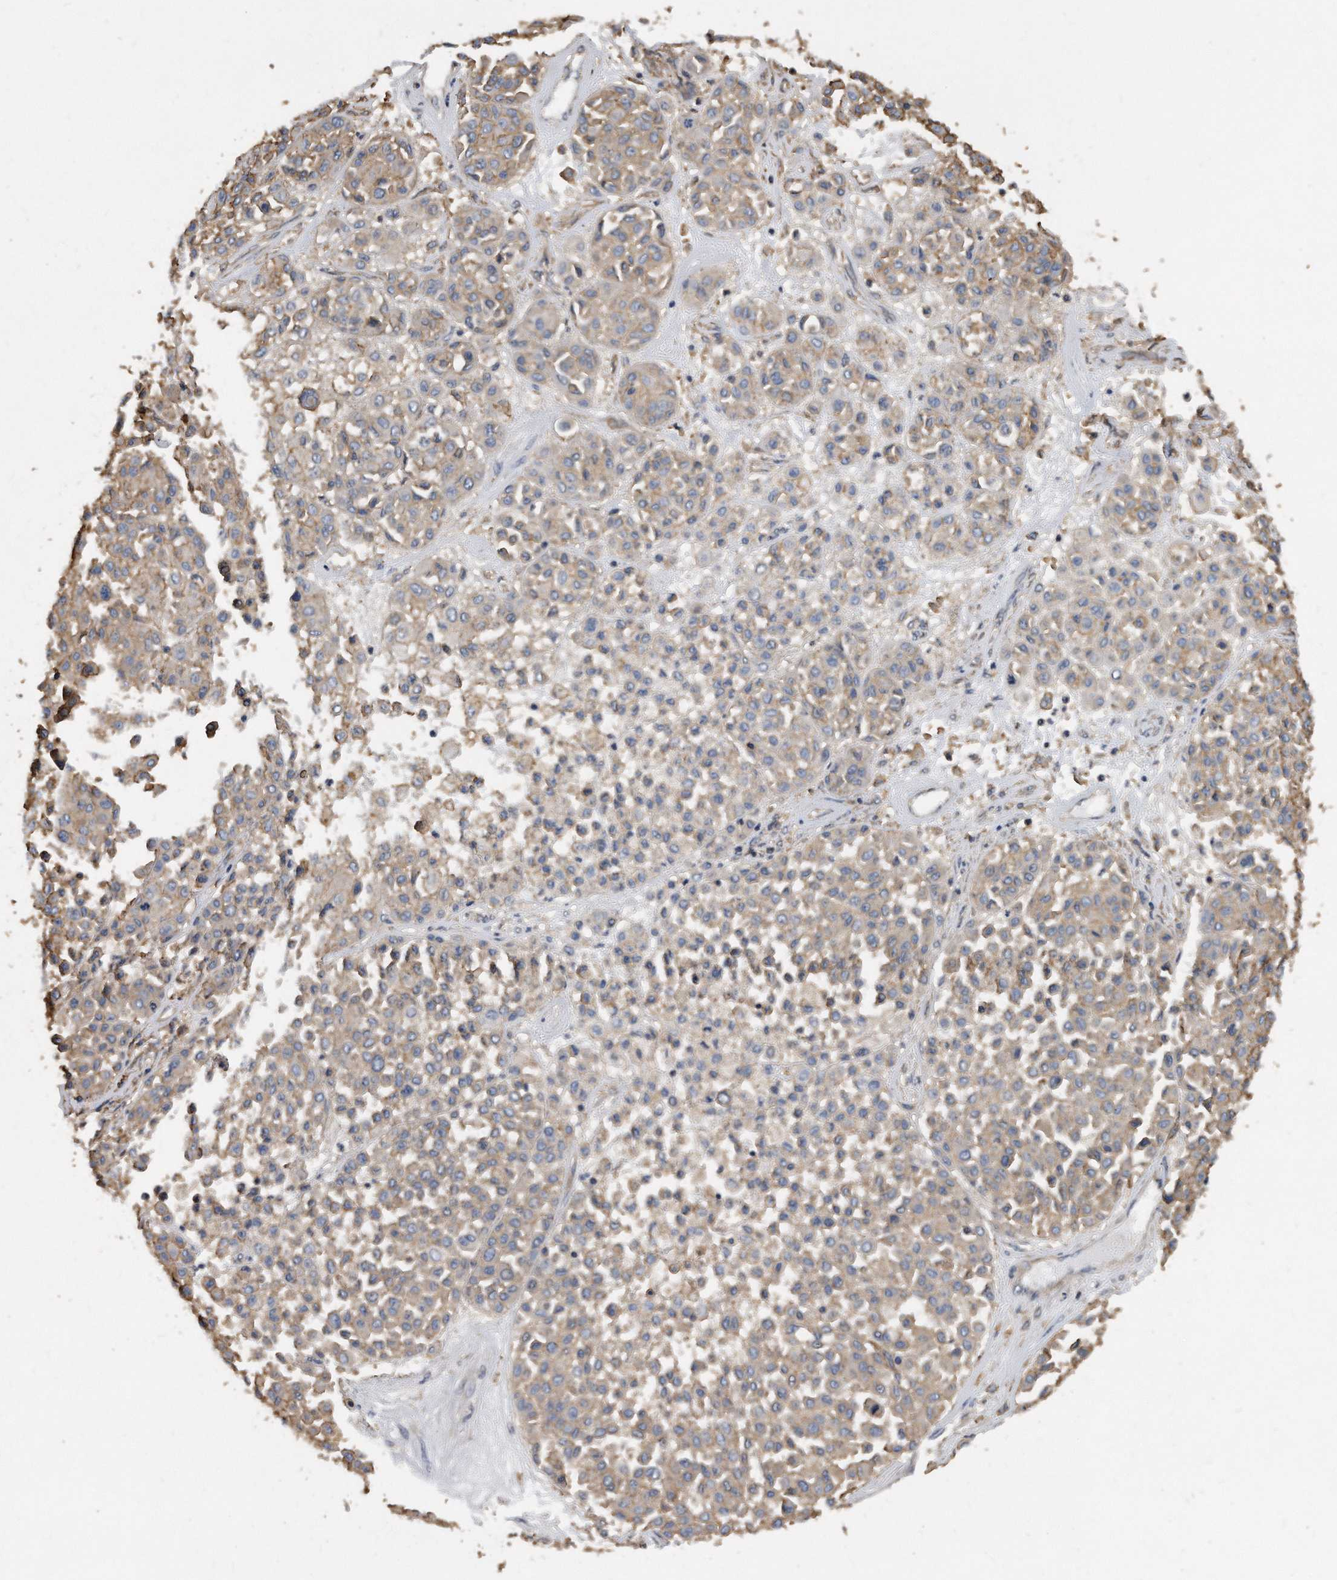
{"staining": {"intensity": "weak", "quantity": "25%-75%", "location": "cytoplasmic/membranous"}, "tissue": "melanoma", "cell_type": "Tumor cells", "image_type": "cancer", "snomed": [{"axis": "morphology", "description": "Malignant melanoma, Metastatic site"}, {"axis": "topography", "description": "Soft tissue"}], "caption": "Weak cytoplasmic/membranous expression is appreciated in about 25%-75% of tumor cells in malignant melanoma (metastatic site).", "gene": "ATG5", "patient": {"sex": "male", "age": 41}}